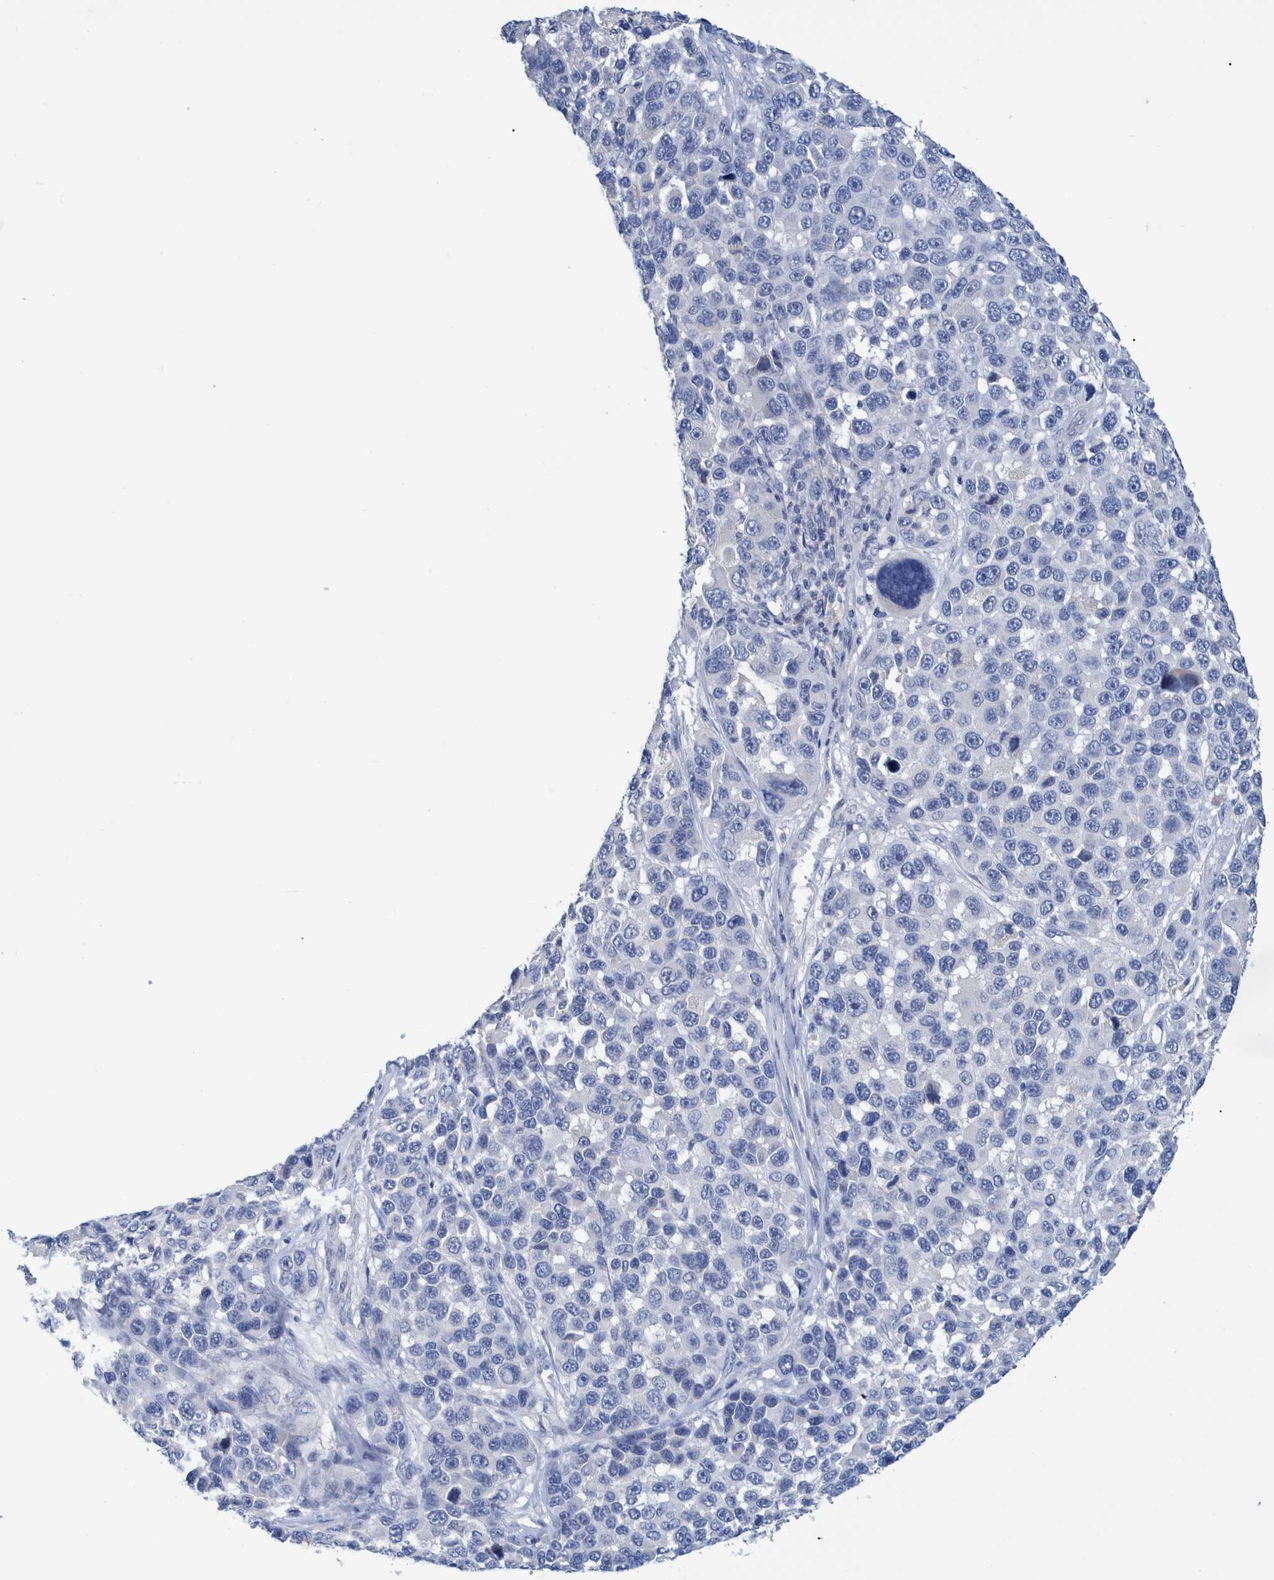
{"staining": {"intensity": "negative", "quantity": "none", "location": "none"}, "tissue": "melanoma", "cell_type": "Tumor cells", "image_type": "cancer", "snomed": [{"axis": "morphology", "description": "Malignant melanoma, NOS"}, {"axis": "topography", "description": "Skin"}], "caption": "The IHC photomicrograph has no significant positivity in tumor cells of melanoma tissue.", "gene": "MKS1", "patient": {"sex": "male", "age": 53}}